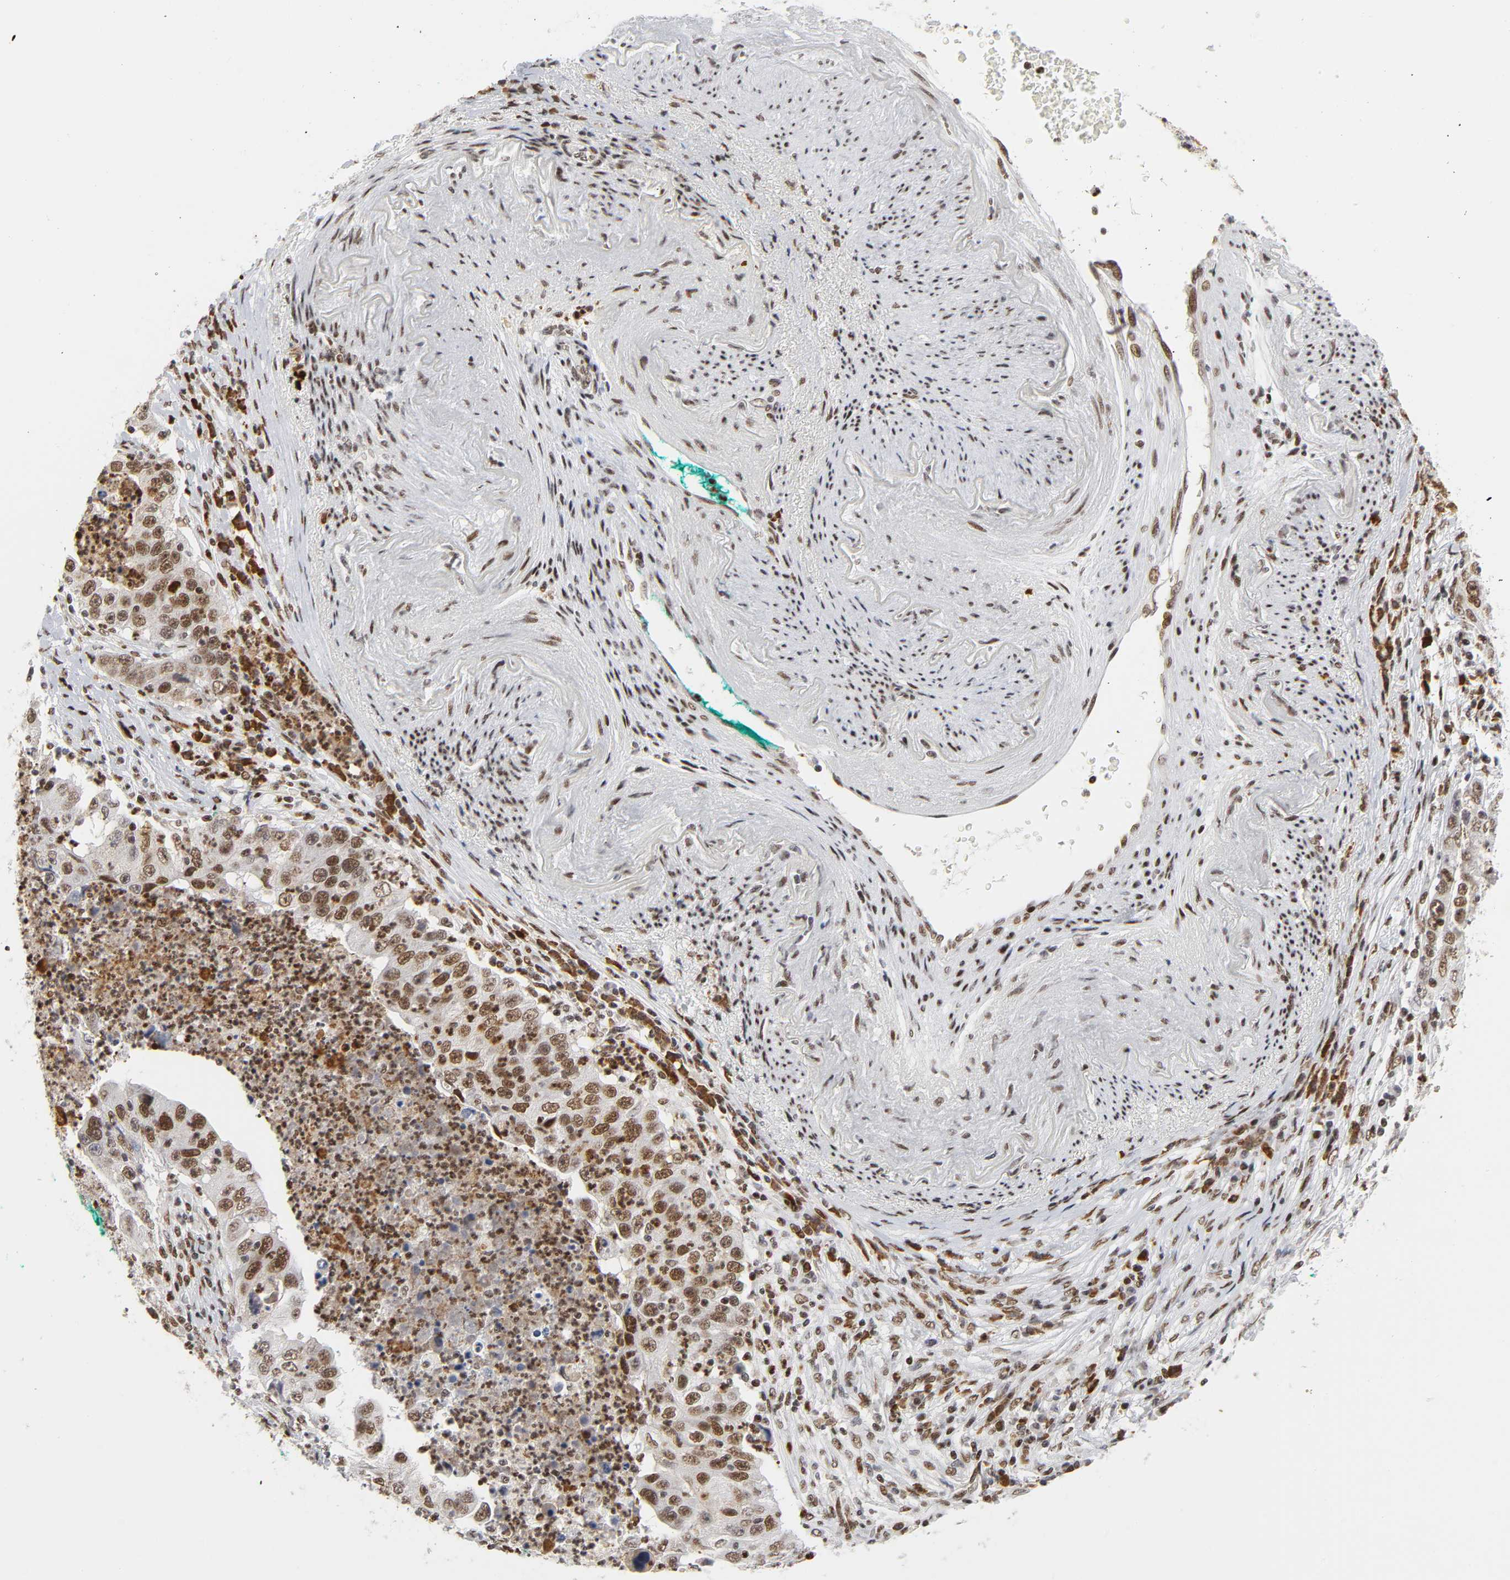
{"staining": {"intensity": "moderate", "quantity": ">75%", "location": "nuclear"}, "tissue": "lung cancer", "cell_type": "Tumor cells", "image_type": "cancer", "snomed": [{"axis": "morphology", "description": "Squamous cell carcinoma, NOS"}, {"axis": "topography", "description": "Lung"}], "caption": "Protein analysis of lung squamous cell carcinoma tissue shows moderate nuclear staining in about >75% of tumor cells. The protein is stained brown, and the nuclei are stained in blue (DAB (3,3'-diaminobenzidine) IHC with brightfield microscopy, high magnification).", "gene": "CREBBP", "patient": {"sex": "male", "age": 64}}